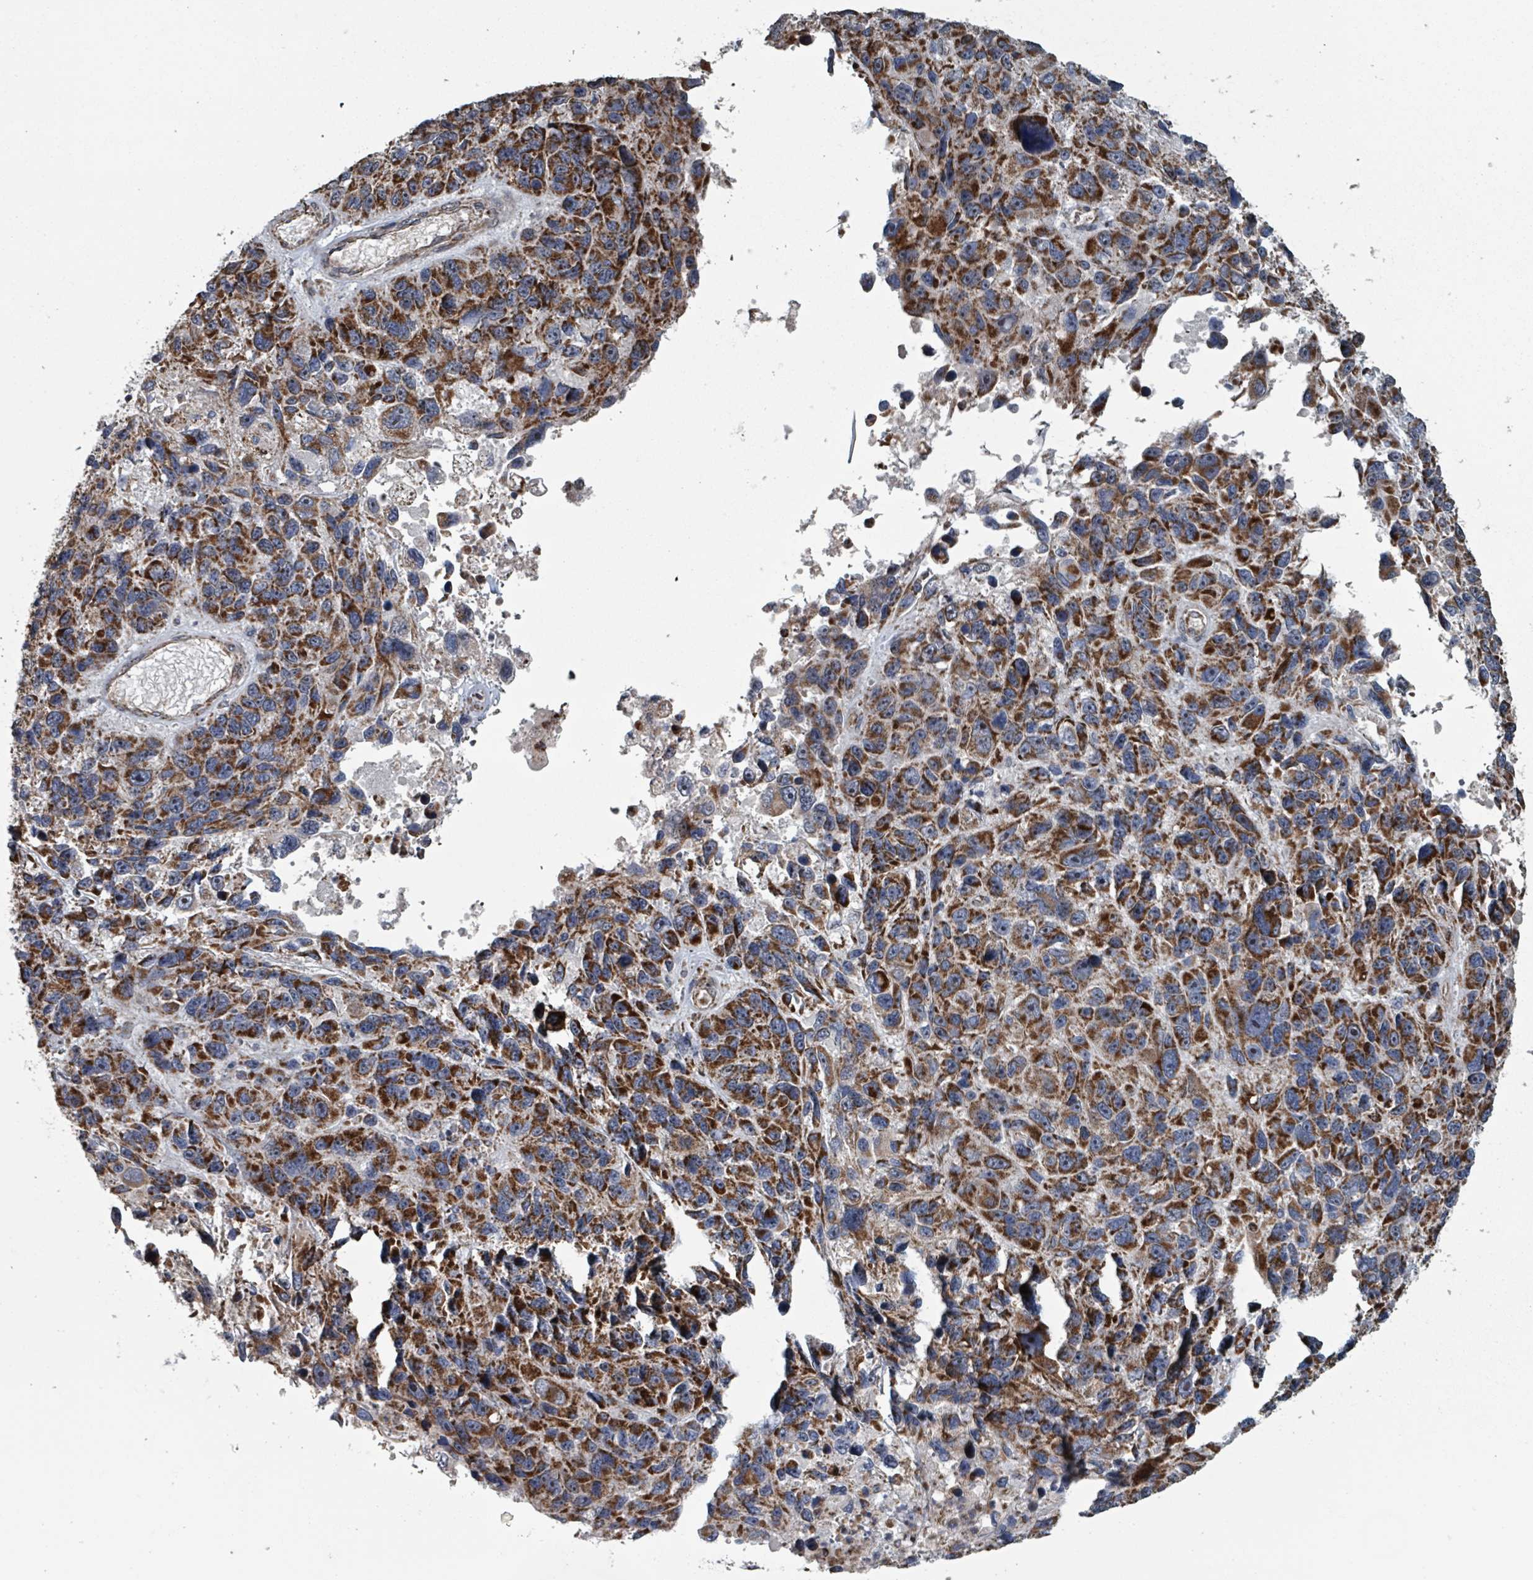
{"staining": {"intensity": "strong", "quantity": ">75%", "location": "cytoplasmic/membranous"}, "tissue": "melanoma", "cell_type": "Tumor cells", "image_type": "cancer", "snomed": [{"axis": "morphology", "description": "Malignant melanoma, NOS"}, {"axis": "topography", "description": "Skin"}], "caption": "High-magnification brightfield microscopy of melanoma stained with DAB (3,3'-diaminobenzidine) (brown) and counterstained with hematoxylin (blue). tumor cells exhibit strong cytoplasmic/membranous staining is seen in about>75% of cells.", "gene": "MRPL4", "patient": {"sex": "male", "age": 53}}